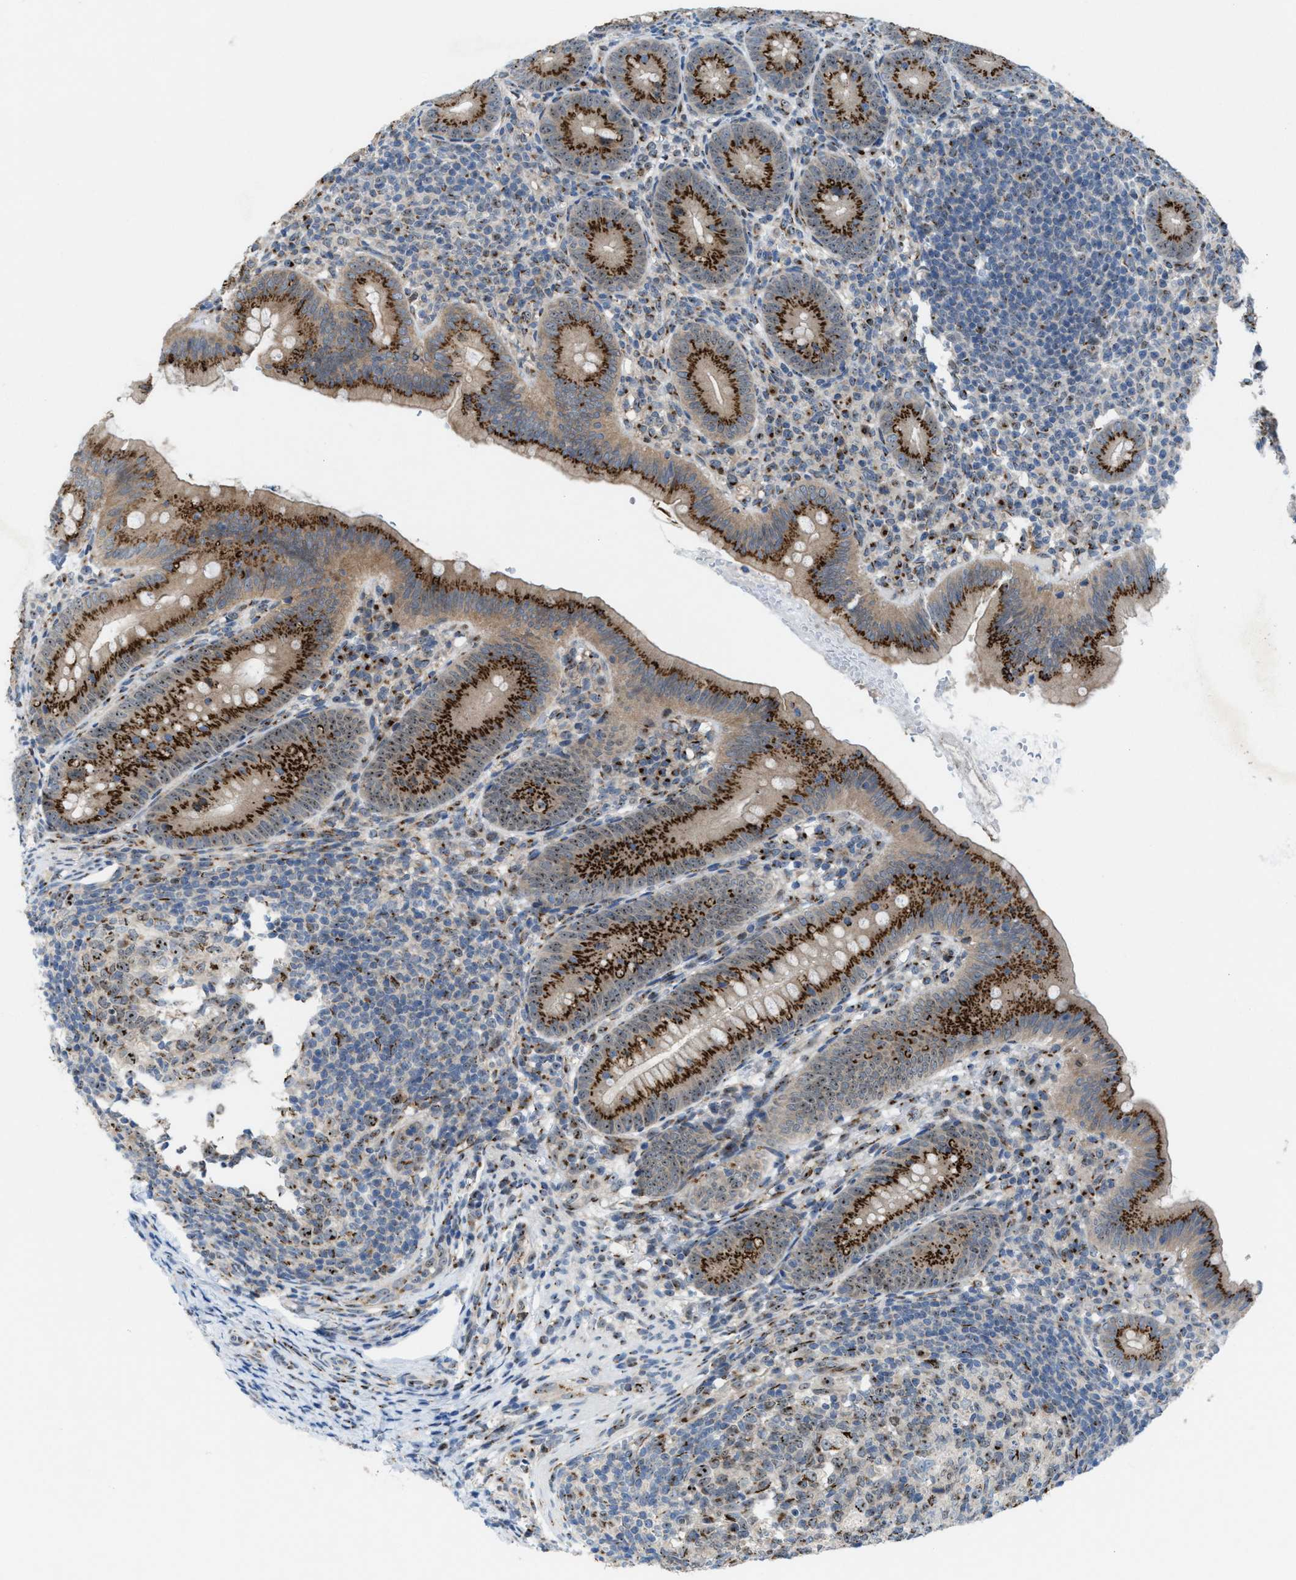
{"staining": {"intensity": "strong", "quantity": ">75%", "location": "cytoplasmic/membranous"}, "tissue": "appendix", "cell_type": "Glandular cells", "image_type": "normal", "snomed": [{"axis": "morphology", "description": "Normal tissue, NOS"}, {"axis": "topography", "description": "Appendix"}], "caption": "A micrograph of human appendix stained for a protein demonstrates strong cytoplasmic/membranous brown staining in glandular cells. The protein is shown in brown color, while the nuclei are stained blue.", "gene": "SLC38A10", "patient": {"sex": "male", "age": 1}}